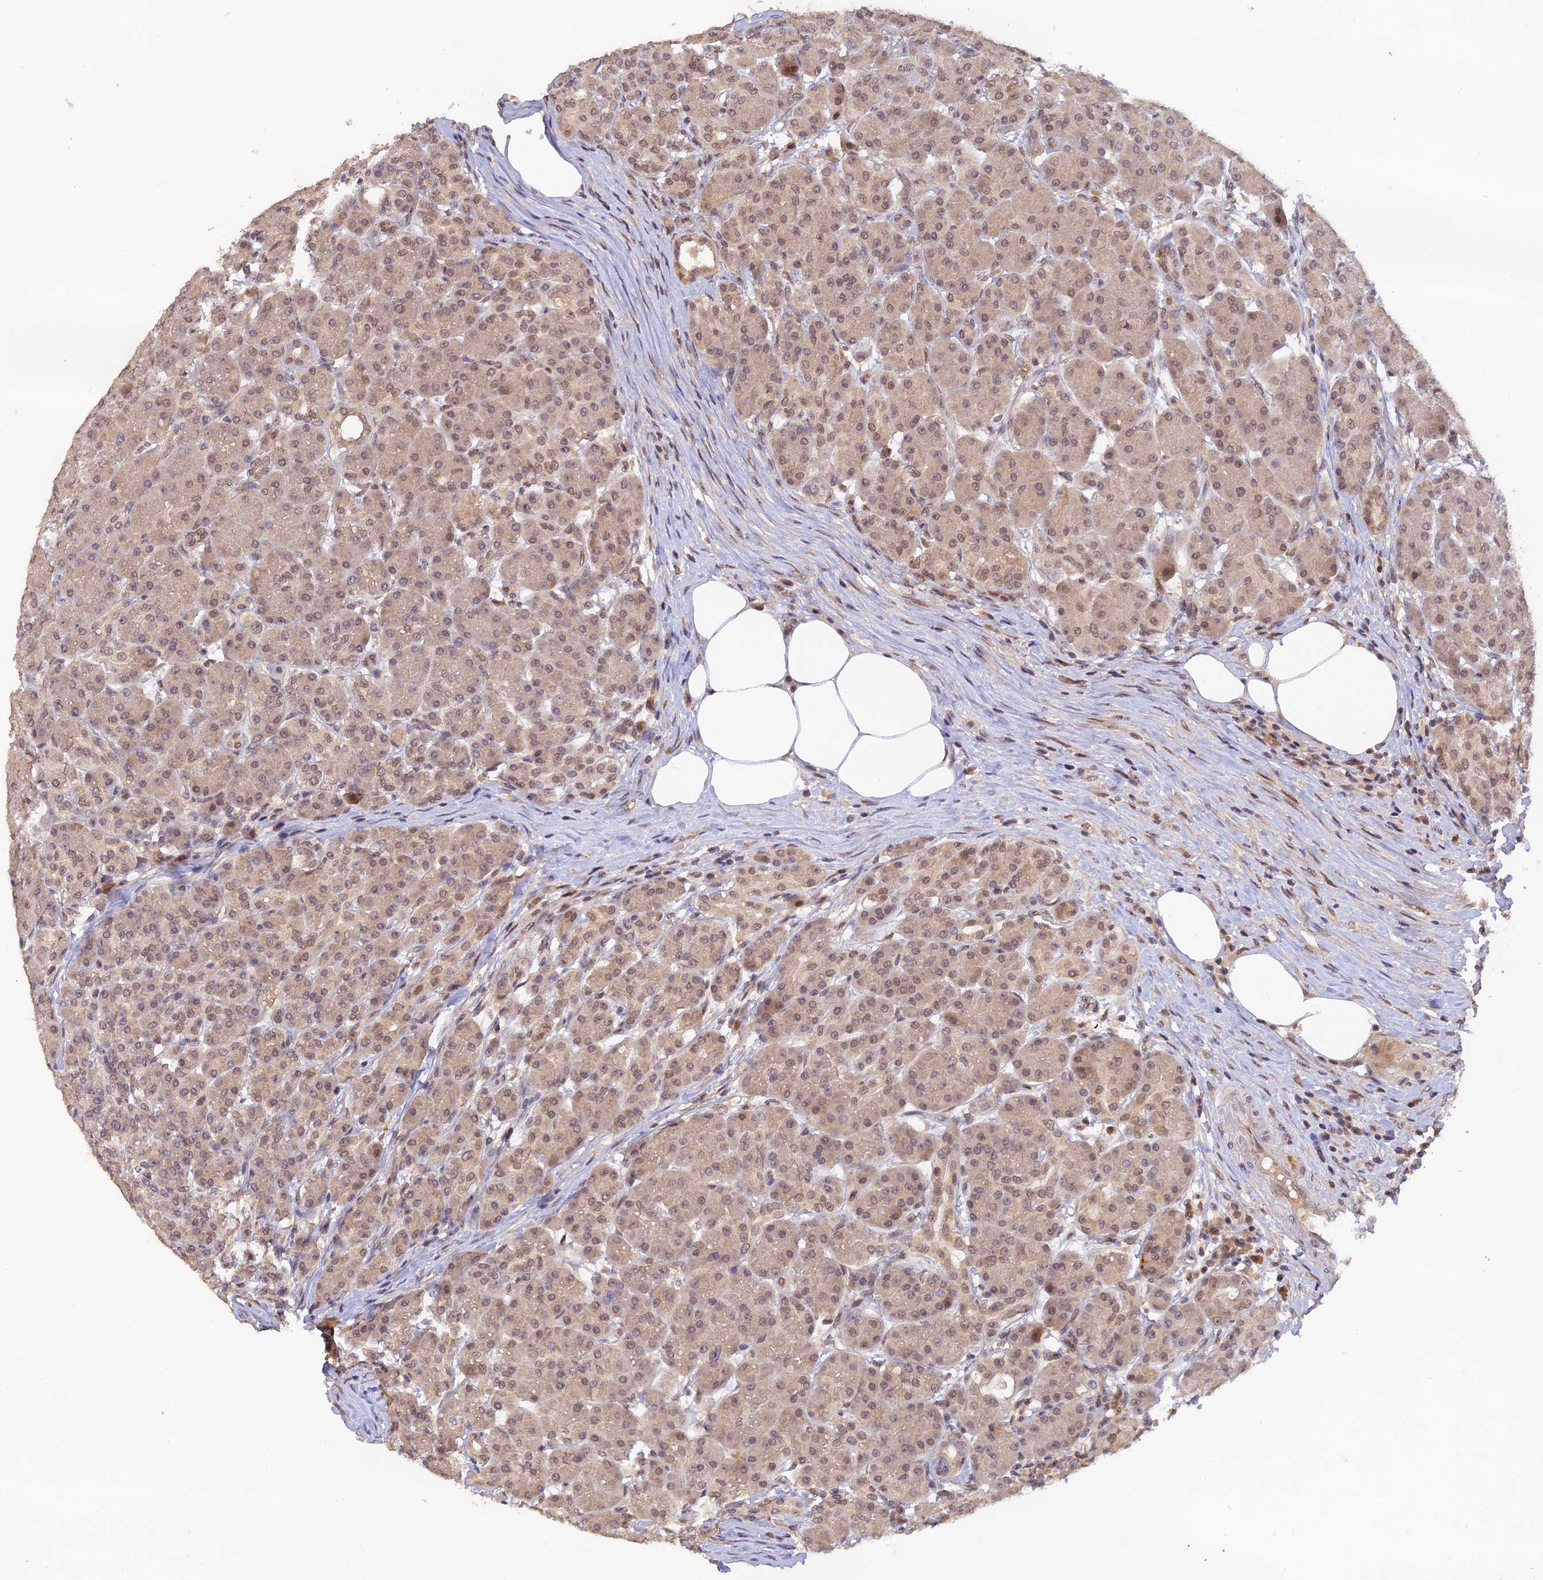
{"staining": {"intensity": "moderate", "quantity": ">75%", "location": "cytoplasmic/membranous,nuclear"}, "tissue": "pancreas", "cell_type": "Exocrine glandular cells", "image_type": "normal", "snomed": [{"axis": "morphology", "description": "Normal tissue, NOS"}, {"axis": "topography", "description": "Pancreas"}], "caption": "An immunohistochemistry image of benign tissue is shown. Protein staining in brown labels moderate cytoplasmic/membranous,nuclear positivity in pancreas within exocrine glandular cells.", "gene": "ZNF436", "patient": {"sex": "male", "age": 63}}